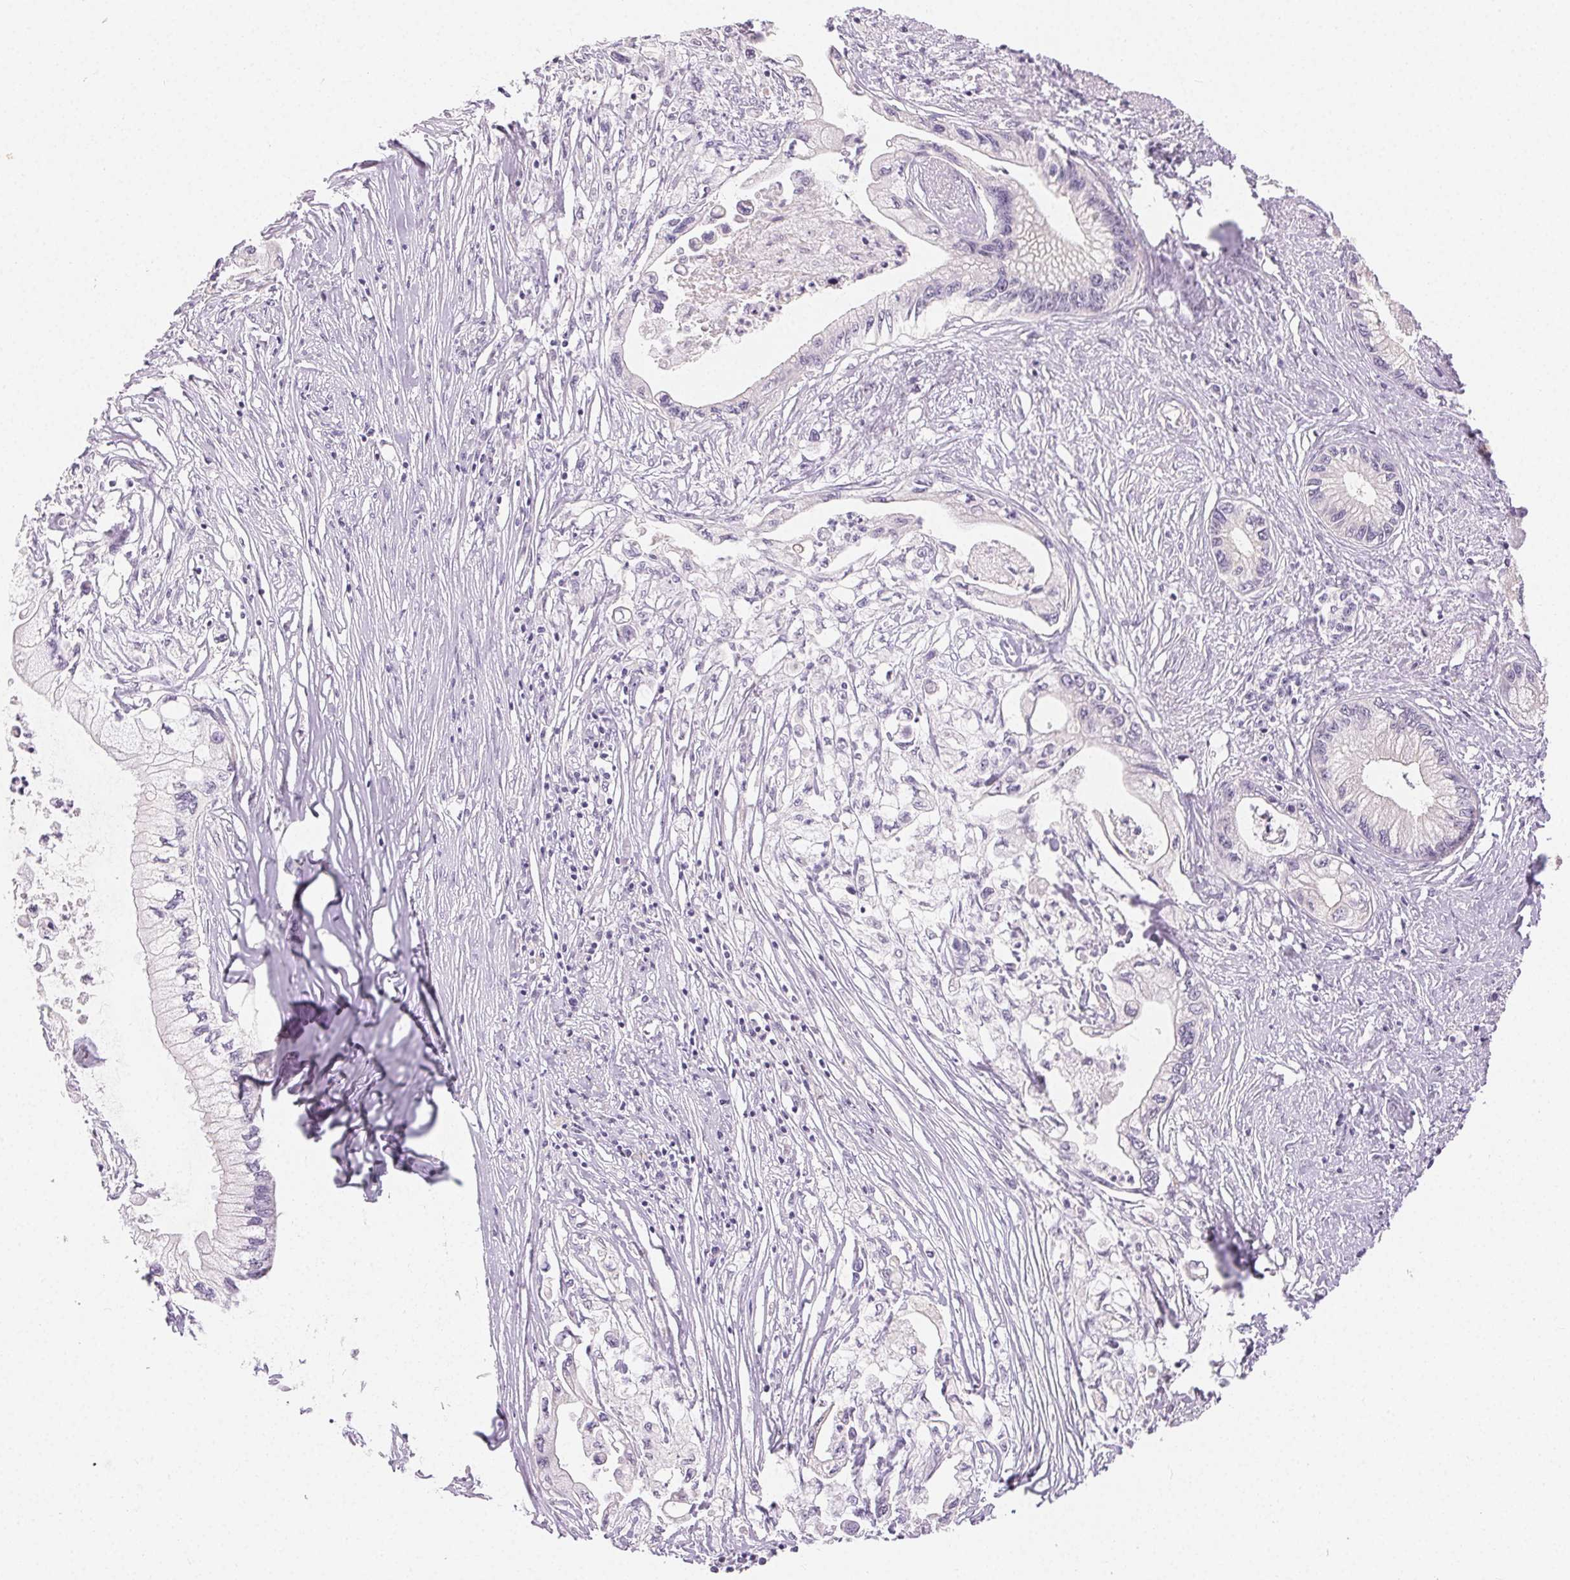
{"staining": {"intensity": "negative", "quantity": "none", "location": "none"}, "tissue": "pancreatic cancer", "cell_type": "Tumor cells", "image_type": "cancer", "snomed": [{"axis": "morphology", "description": "Adenocarcinoma, NOS"}, {"axis": "topography", "description": "Pancreas"}], "caption": "DAB (3,3'-diaminobenzidine) immunohistochemical staining of pancreatic cancer displays no significant staining in tumor cells.", "gene": "SFTPD", "patient": {"sex": "male", "age": 61}}